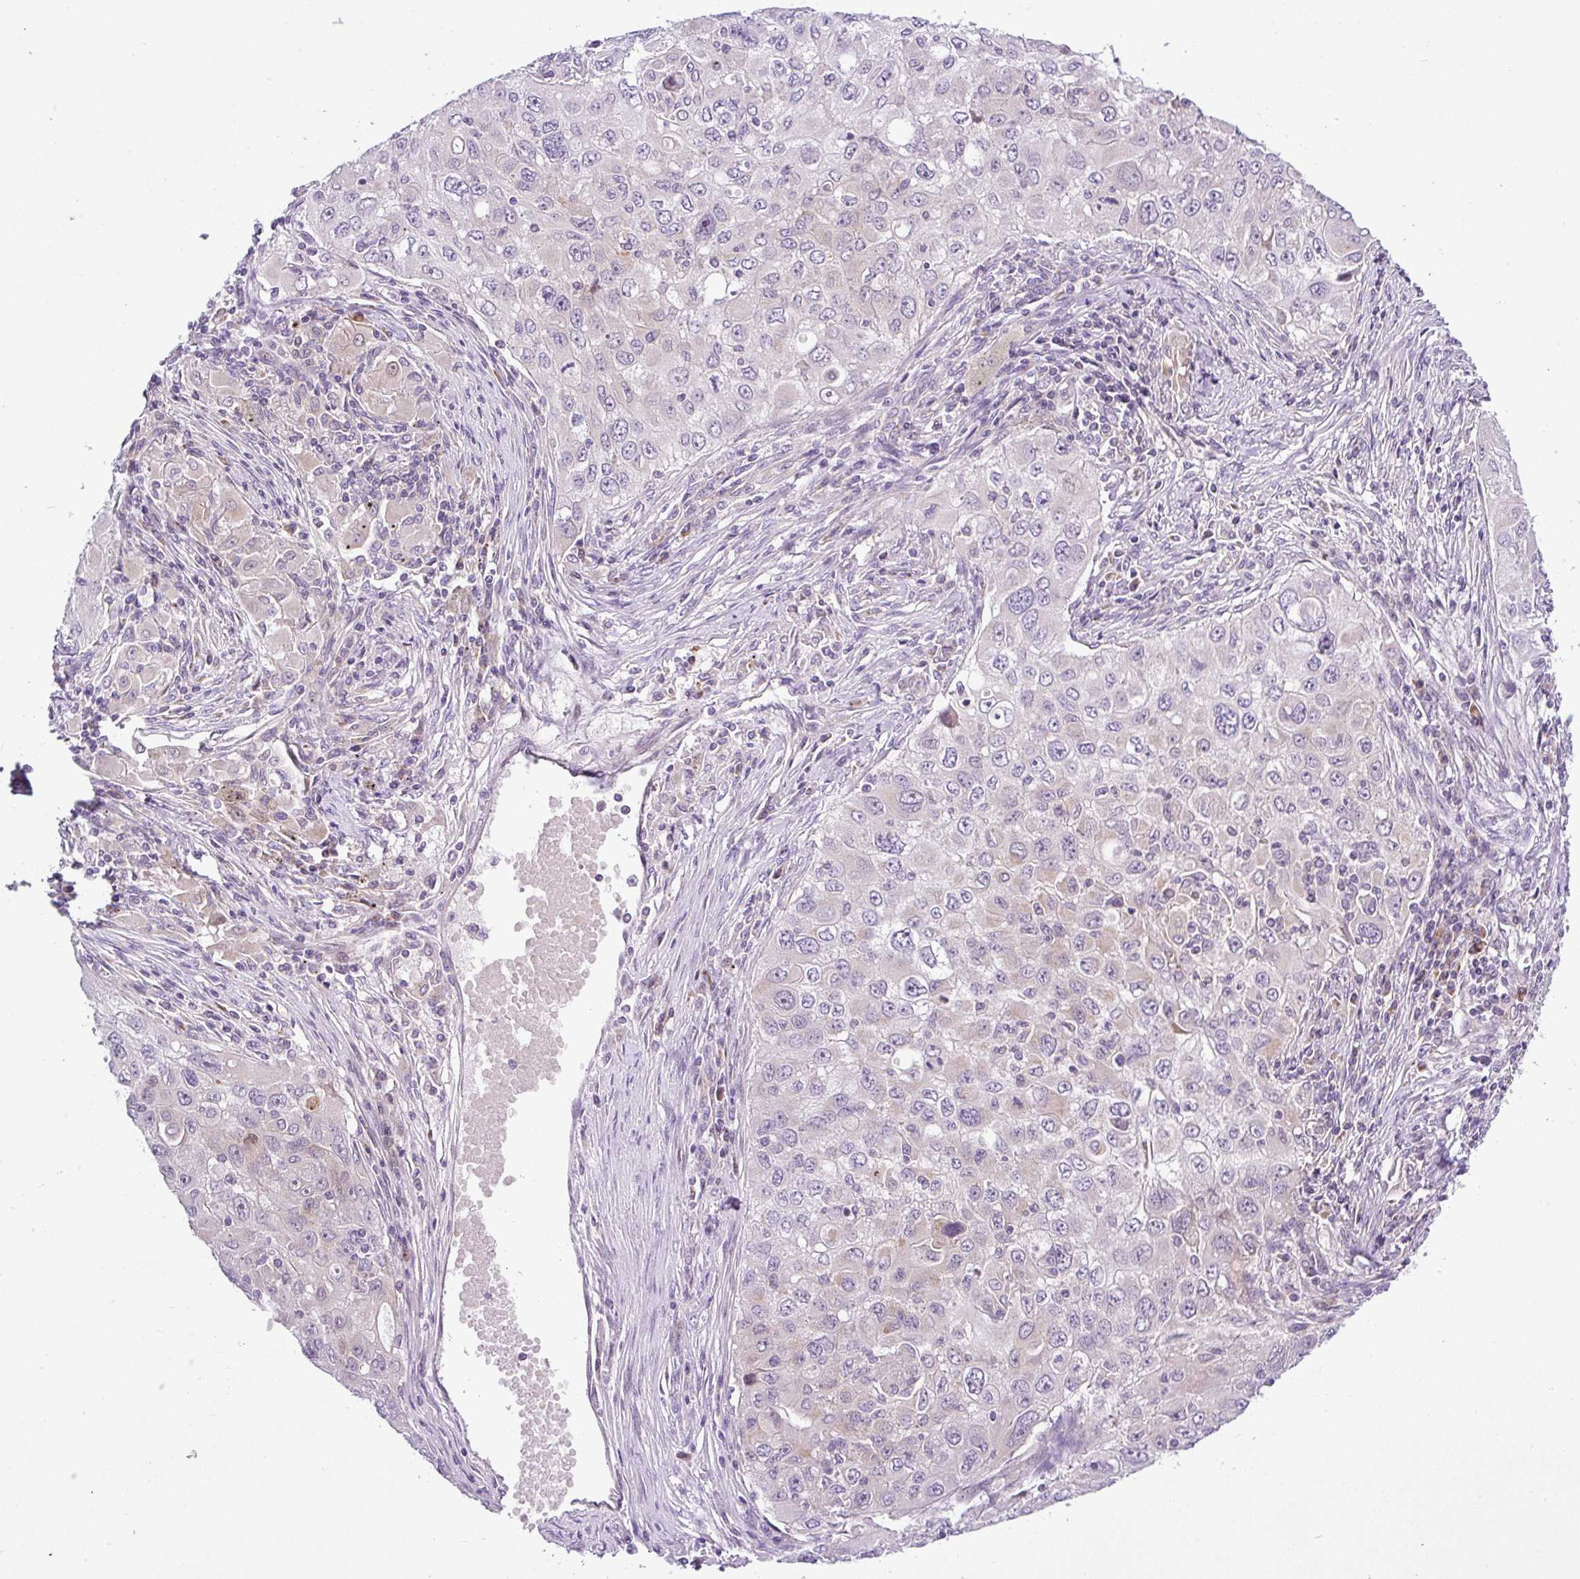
{"staining": {"intensity": "negative", "quantity": "none", "location": "none"}, "tissue": "lung cancer", "cell_type": "Tumor cells", "image_type": "cancer", "snomed": [{"axis": "morphology", "description": "Adenocarcinoma, NOS"}, {"axis": "morphology", "description": "Adenocarcinoma, metastatic, NOS"}, {"axis": "topography", "description": "Lymph node"}, {"axis": "topography", "description": "Lung"}], "caption": "This histopathology image is of lung cancer stained with IHC to label a protein in brown with the nuclei are counter-stained blue. There is no staining in tumor cells.", "gene": "NDUFB2", "patient": {"sex": "female", "age": 42}}